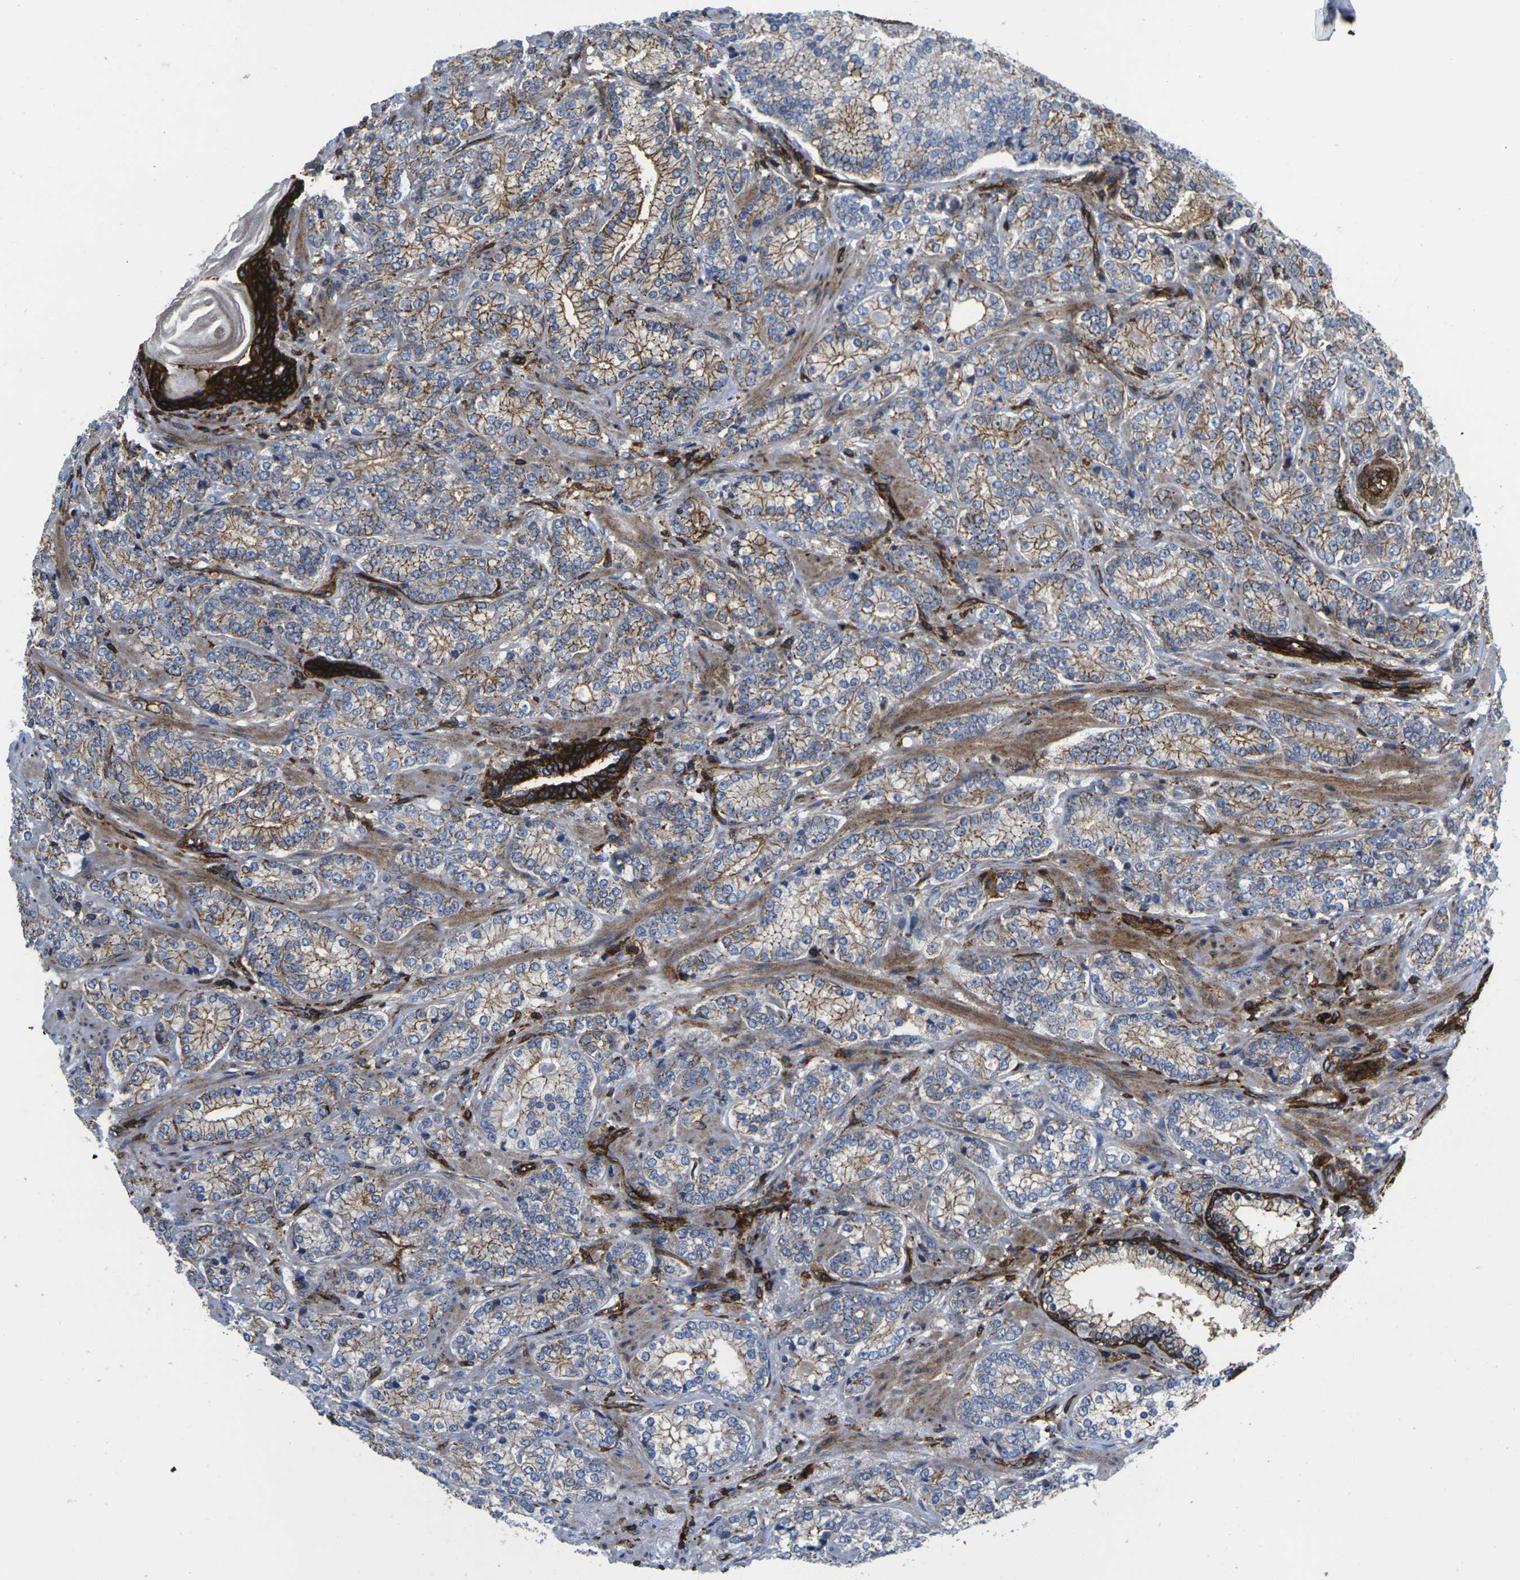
{"staining": {"intensity": "moderate", "quantity": ">75%", "location": "cytoplasmic/membranous"}, "tissue": "prostate cancer", "cell_type": "Tumor cells", "image_type": "cancer", "snomed": [{"axis": "morphology", "description": "Adenocarcinoma, High grade"}, {"axis": "topography", "description": "Prostate"}], "caption": "Brown immunohistochemical staining in prostate cancer reveals moderate cytoplasmic/membranous expression in about >75% of tumor cells. The protein of interest is shown in brown color, while the nuclei are stained blue.", "gene": "IQGAP1", "patient": {"sex": "male", "age": 61}}